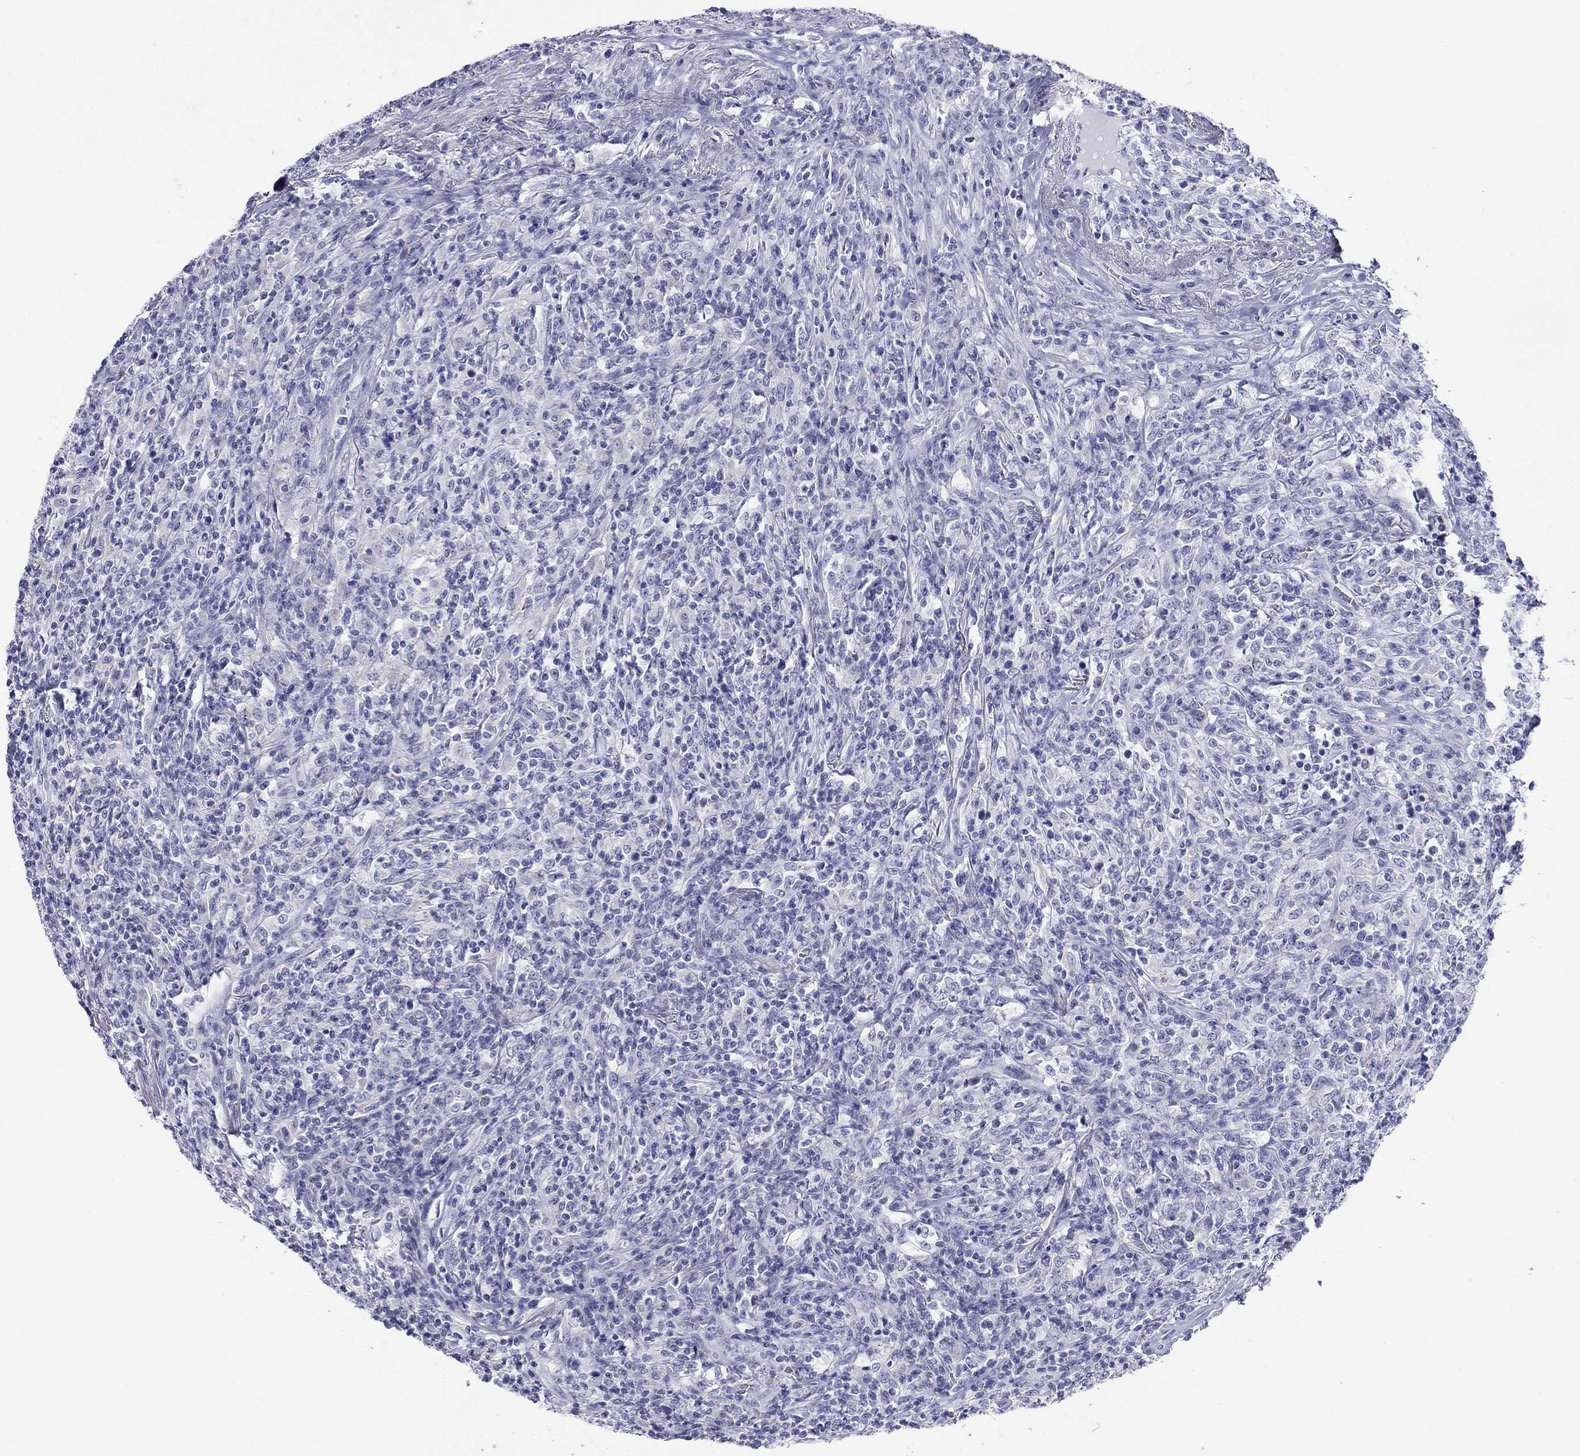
{"staining": {"intensity": "negative", "quantity": "none", "location": "none"}, "tissue": "lymphoma", "cell_type": "Tumor cells", "image_type": "cancer", "snomed": [{"axis": "morphology", "description": "Malignant lymphoma, non-Hodgkin's type, High grade"}, {"axis": "topography", "description": "Lung"}], "caption": "Lymphoma stained for a protein using immunohistochemistry shows no positivity tumor cells.", "gene": "DPY19L2", "patient": {"sex": "male", "age": 79}}